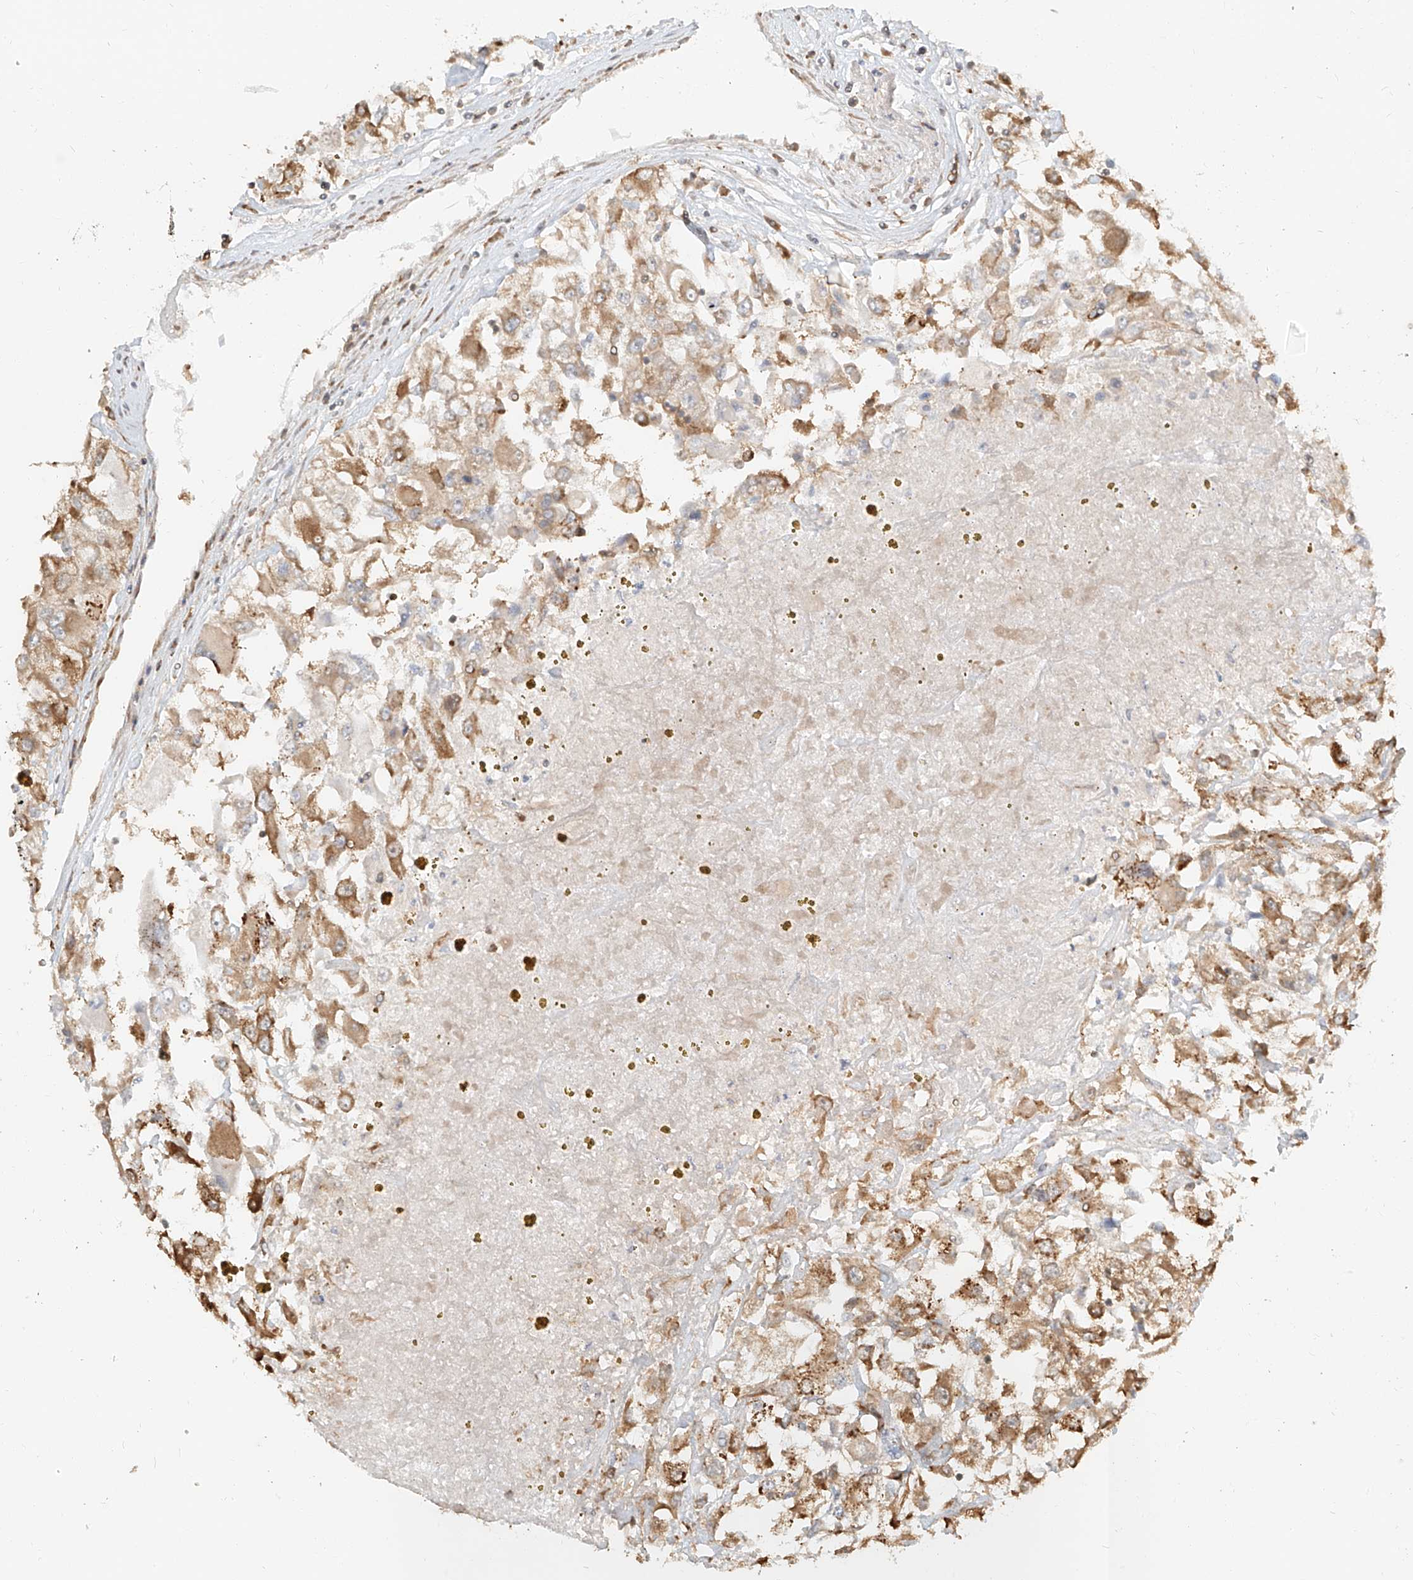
{"staining": {"intensity": "moderate", "quantity": ">75%", "location": "cytoplasmic/membranous"}, "tissue": "renal cancer", "cell_type": "Tumor cells", "image_type": "cancer", "snomed": [{"axis": "morphology", "description": "Adenocarcinoma, NOS"}, {"axis": "topography", "description": "Kidney"}], "caption": "Renal cancer stained for a protein reveals moderate cytoplasmic/membranous positivity in tumor cells.", "gene": "UBE2K", "patient": {"sex": "female", "age": 52}}